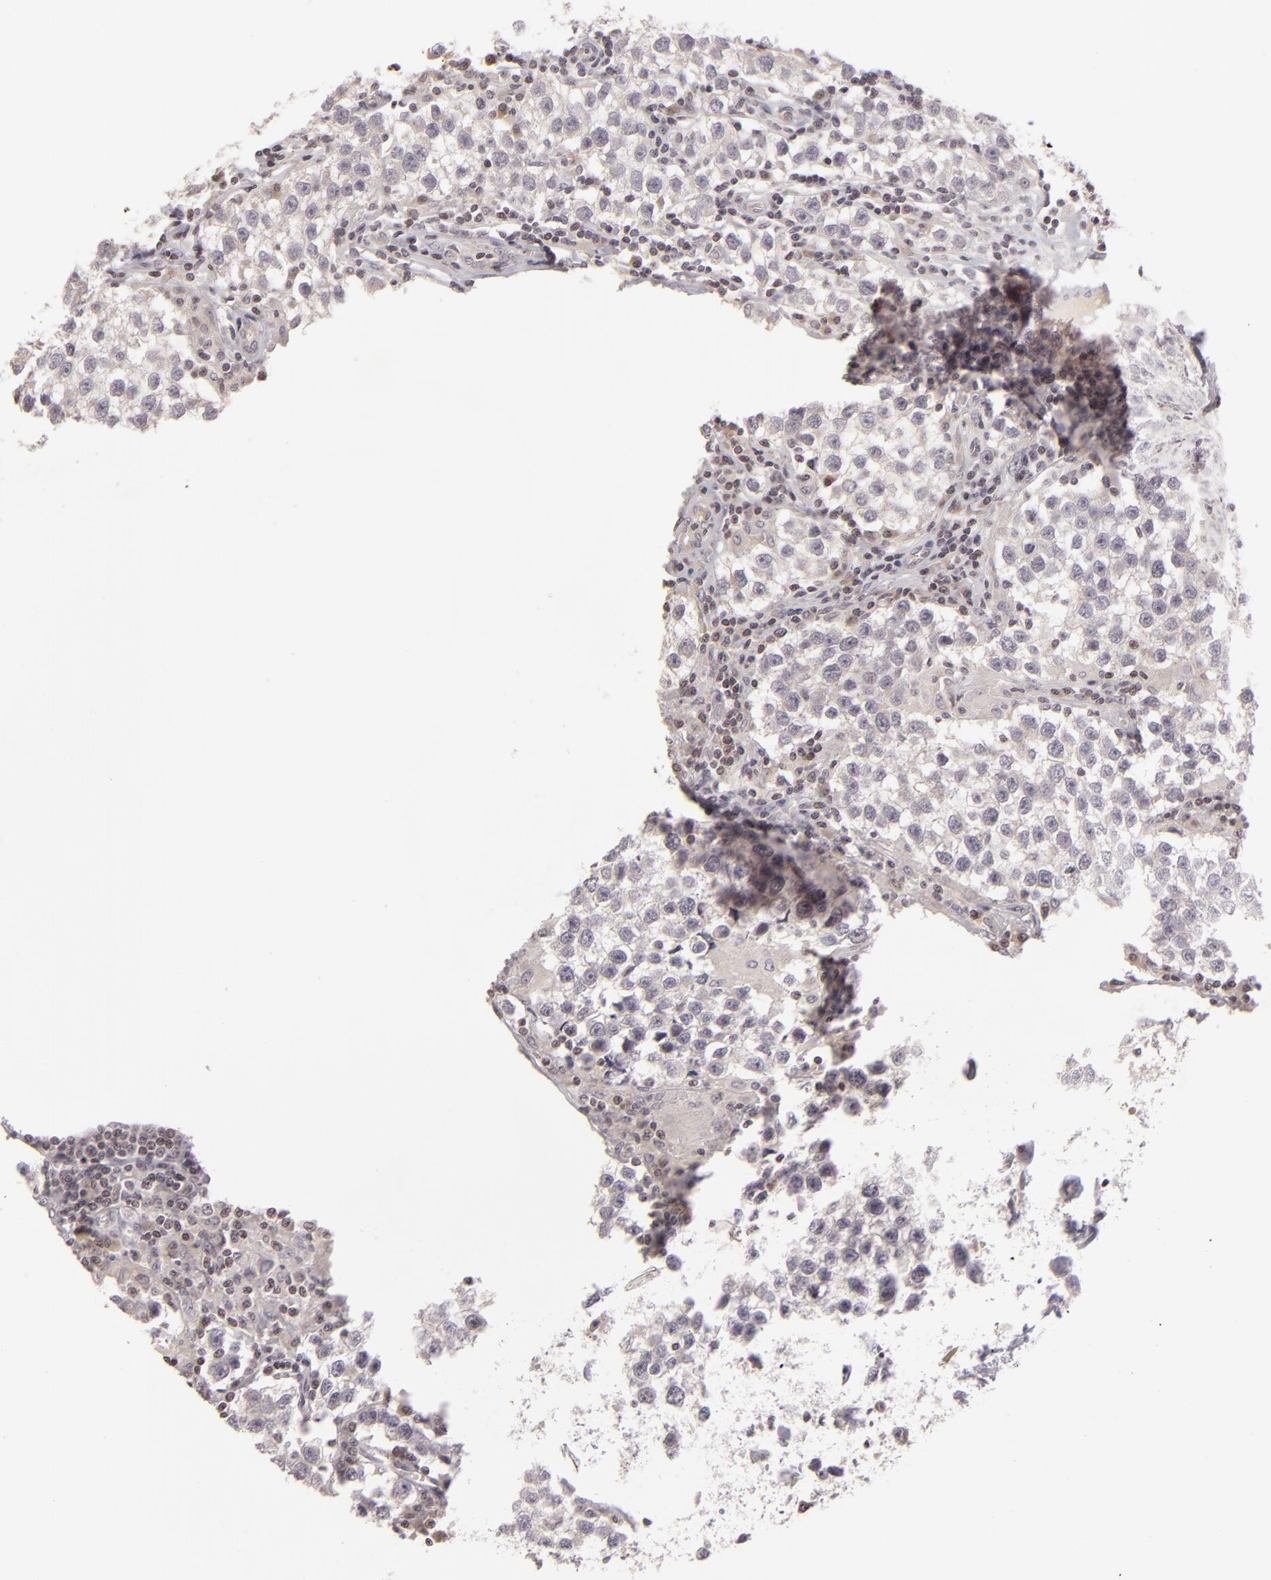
{"staining": {"intensity": "negative", "quantity": "none", "location": "none"}, "tissue": "testis cancer", "cell_type": "Tumor cells", "image_type": "cancer", "snomed": [{"axis": "morphology", "description": "Seminoma, NOS"}, {"axis": "topography", "description": "Testis"}], "caption": "Immunohistochemistry photomicrograph of neoplastic tissue: testis seminoma stained with DAB reveals no significant protein positivity in tumor cells.", "gene": "AKAP6", "patient": {"sex": "male", "age": 36}}